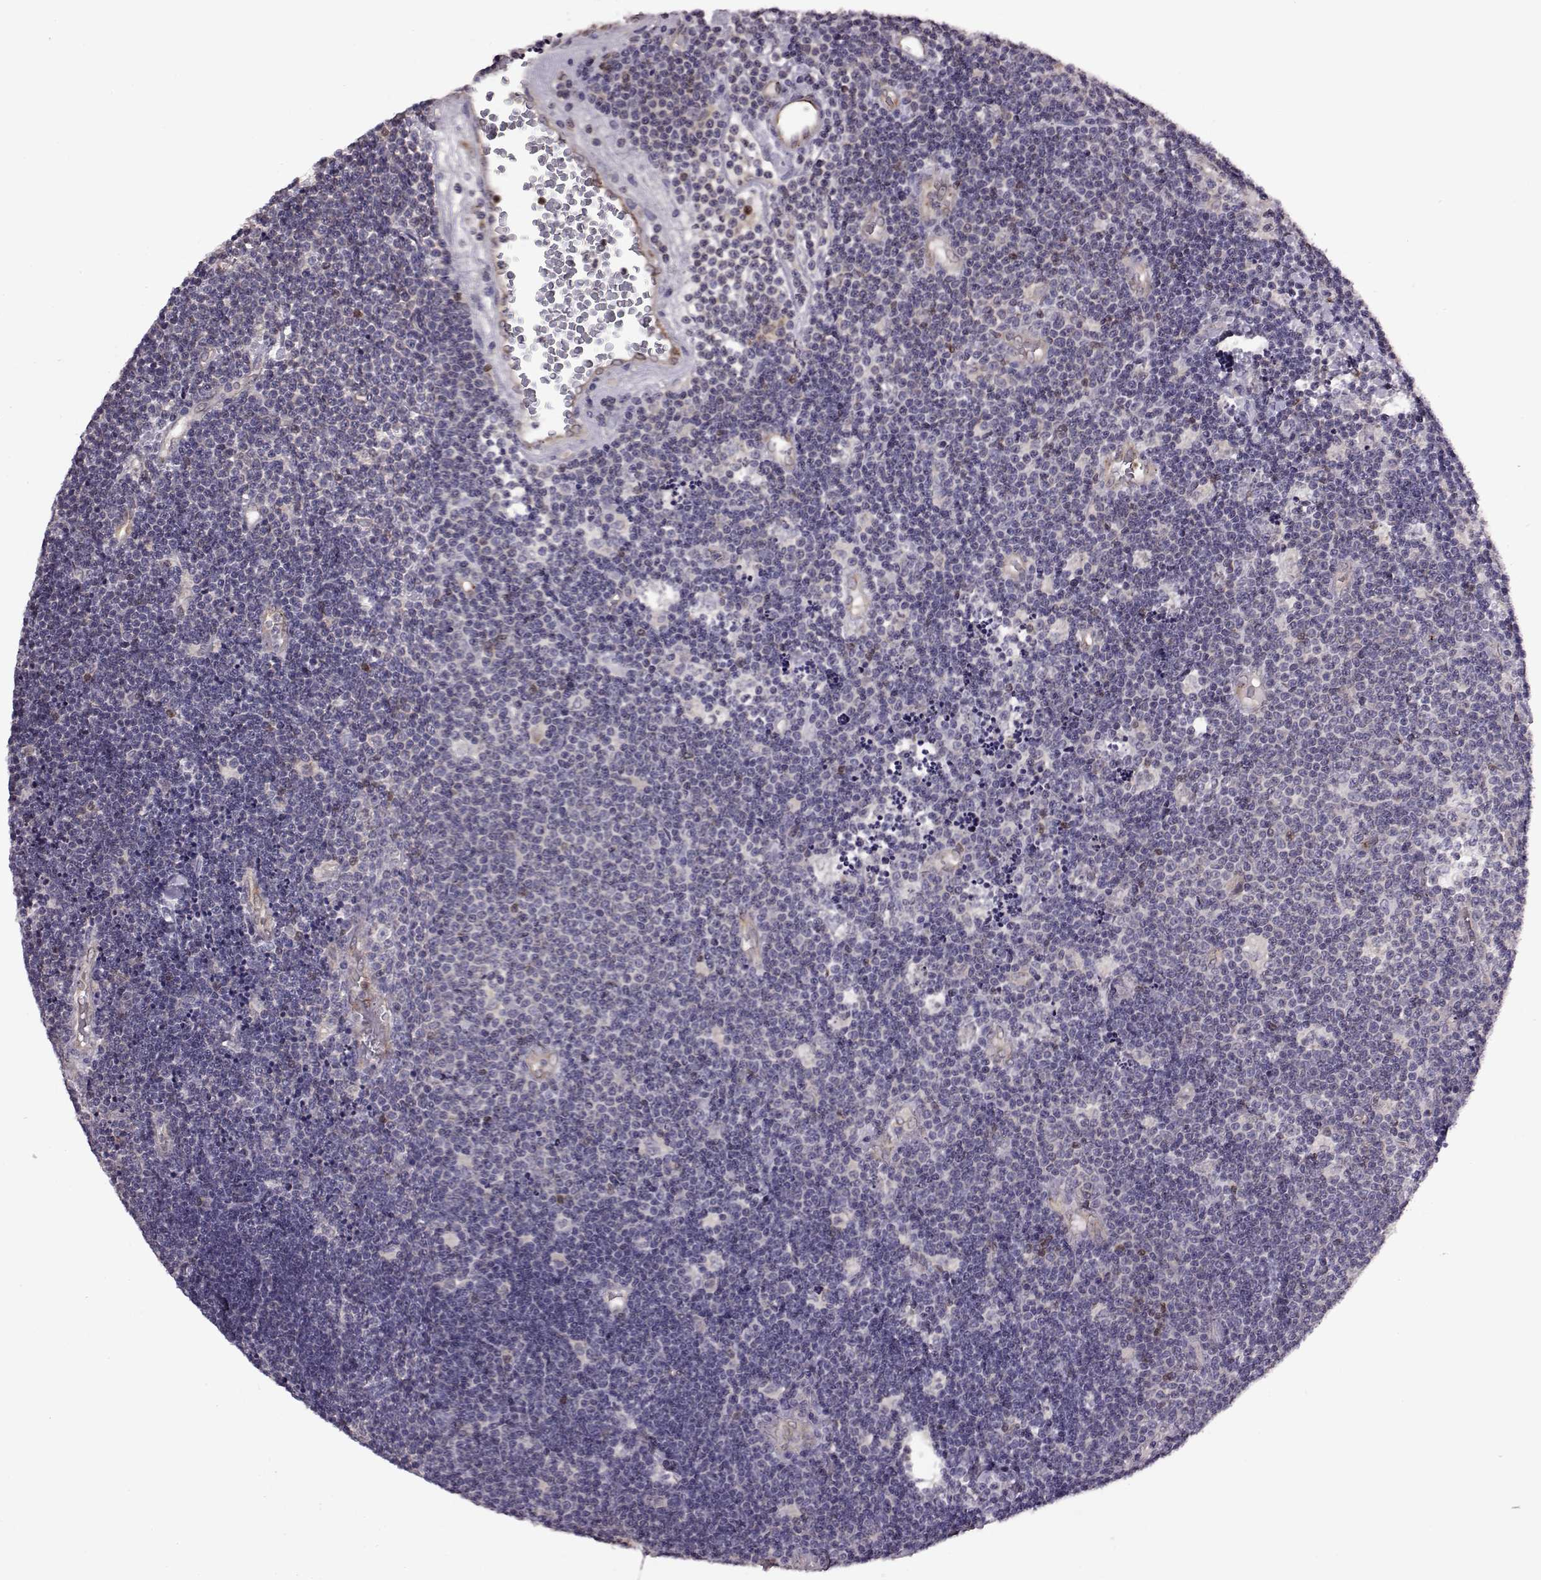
{"staining": {"intensity": "negative", "quantity": "none", "location": "none"}, "tissue": "lymphoma", "cell_type": "Tumor cells", "image_type": "cancer", "snomed": [{"axis": "morphology", "description": "Malignant lymphoma, non-Hodgkin's type, Low grade"}, {"axis": "topography", "description": "Brain"}], "caption": "The image reveals no significant expression in tumor cells of malignant lymphoma, non-Hodgkin's type (low-grade). The staining was performed using DAB (3,3'-diaminobenzidine) to visualize the protein expression in brown, while the nuclei were stained in blue with hematoxylin (Magnification: 20x).", "gene": "CDC42SE1", "patient": {"sex": "female", "age": 66}}